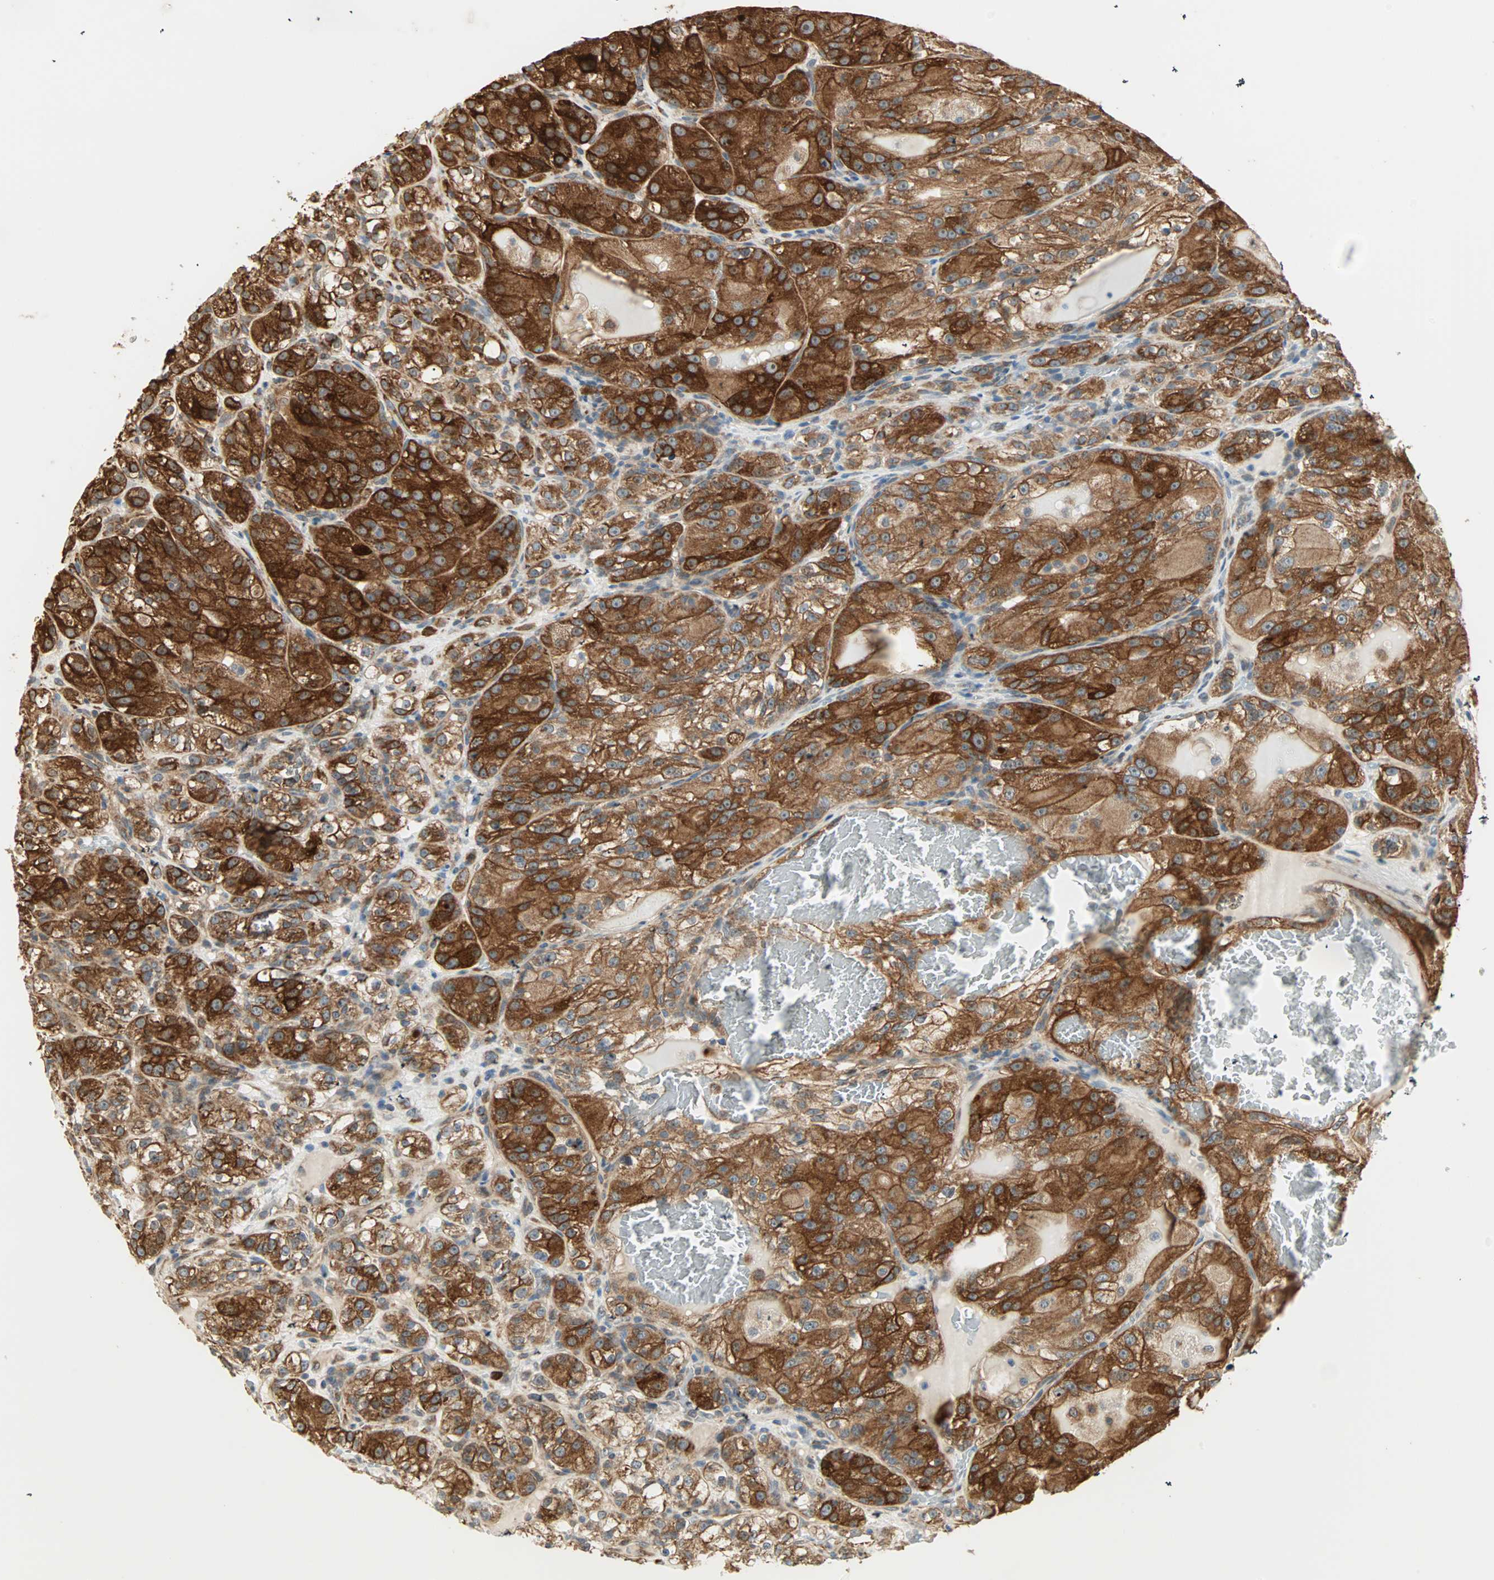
{"staining": {"intensity": "strong", "quantity": ">75%", "location": "cytoplasmic/membranous"}, "tissue": "renal cancer", "cell_type": "Tumor cells", "image_type": "cancer", "snomed": [{"axis": "morphology", "description": "Normal tissue, NOS"}, {"axis": "morphology", "description": "Adenocarcinoma, NOS"}, {"axis": "topography", "description": "Kidney"}], "caption": "This photomicrograph reveals renal cancer stained with immunohistochemistry (IHC) to label a protein in brown. The cytoplasmic/membranous of tumor cells show strong positivity for the protein. Nuclei are counter-stained blue.", "gene": "P4HA1", "patient": {"sex": "male", "age": 61}}